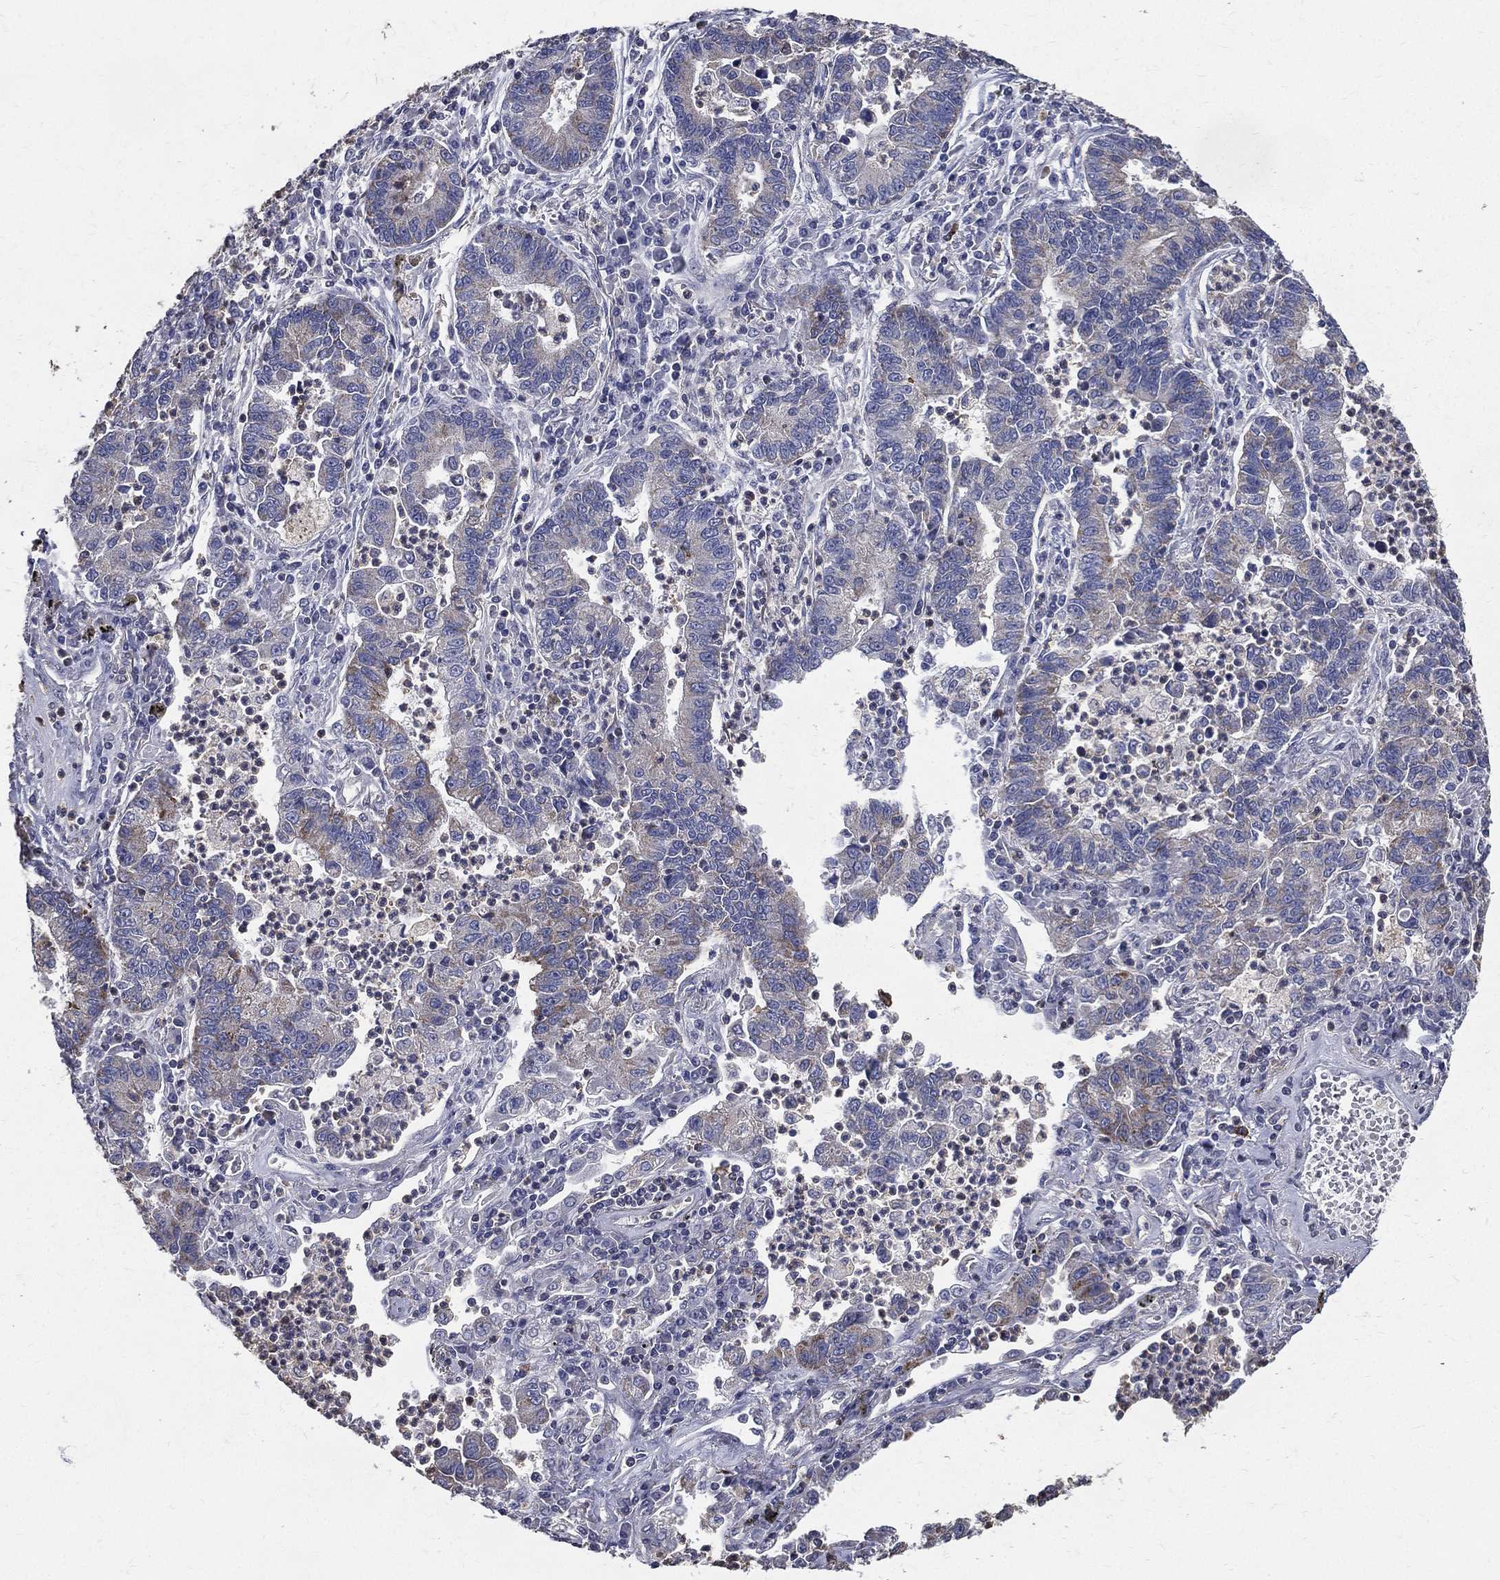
{"staining": {"intensity": "moderate", "quantity": "25%-75%", "location": "cytoplasmic/membranous"}, "tissue": "lung cancer", "cell_type": "Tumor cells", "image_type": "cancer", "snomed": [{"axis": "morphology", "description": "Adenocarcinoma, NOS"}, {"axis": "topography", "description": "Lung"}], "caption": "Protein staining of lung cancer (adenocarcinoma) tissue shows moderate cytoplasmic/membranous staining in approximately 25%-75% of tumor cells. (DAB IHC, brown staining for protein, blue staining for nuclei).", "gene": "SERPINB2", "patient": {"sex": "female", "age": 57}}